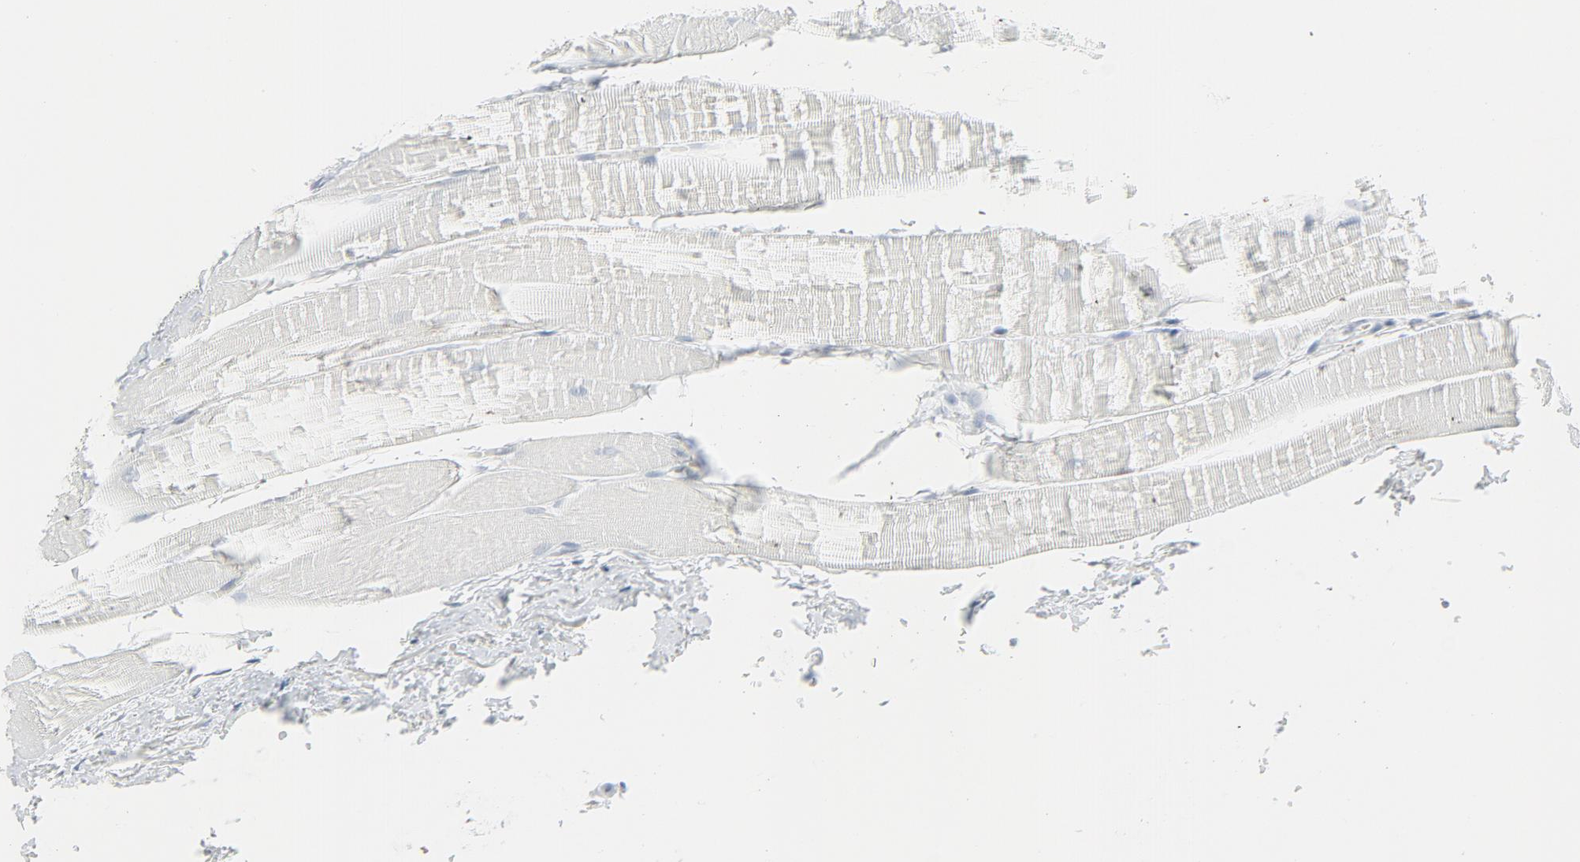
{"staining": {"intensity": "moderate", "quantity": "<25%", "location": "cytoplasmic/membranous"}, "tissue": "oral mucosa", "cell_type": "Squamous epithelial cells", "image_type": "normal", "snomed": [{"axis": "morphology", "description": "Normal tissue, NOS"}, {"axis": "topography", "description": "Oral tissue"}], "caption": "The histopathology image reveals immunohistochemical staining of benign oral mucosa. There is moderate cytoplasmic/membranous positivity is appreciated in about <25% of squamous epithelial cells. Nuclei are stained in blue.", "gene": "FGFR3", "patient": {"sex": "male", "age": 20}}